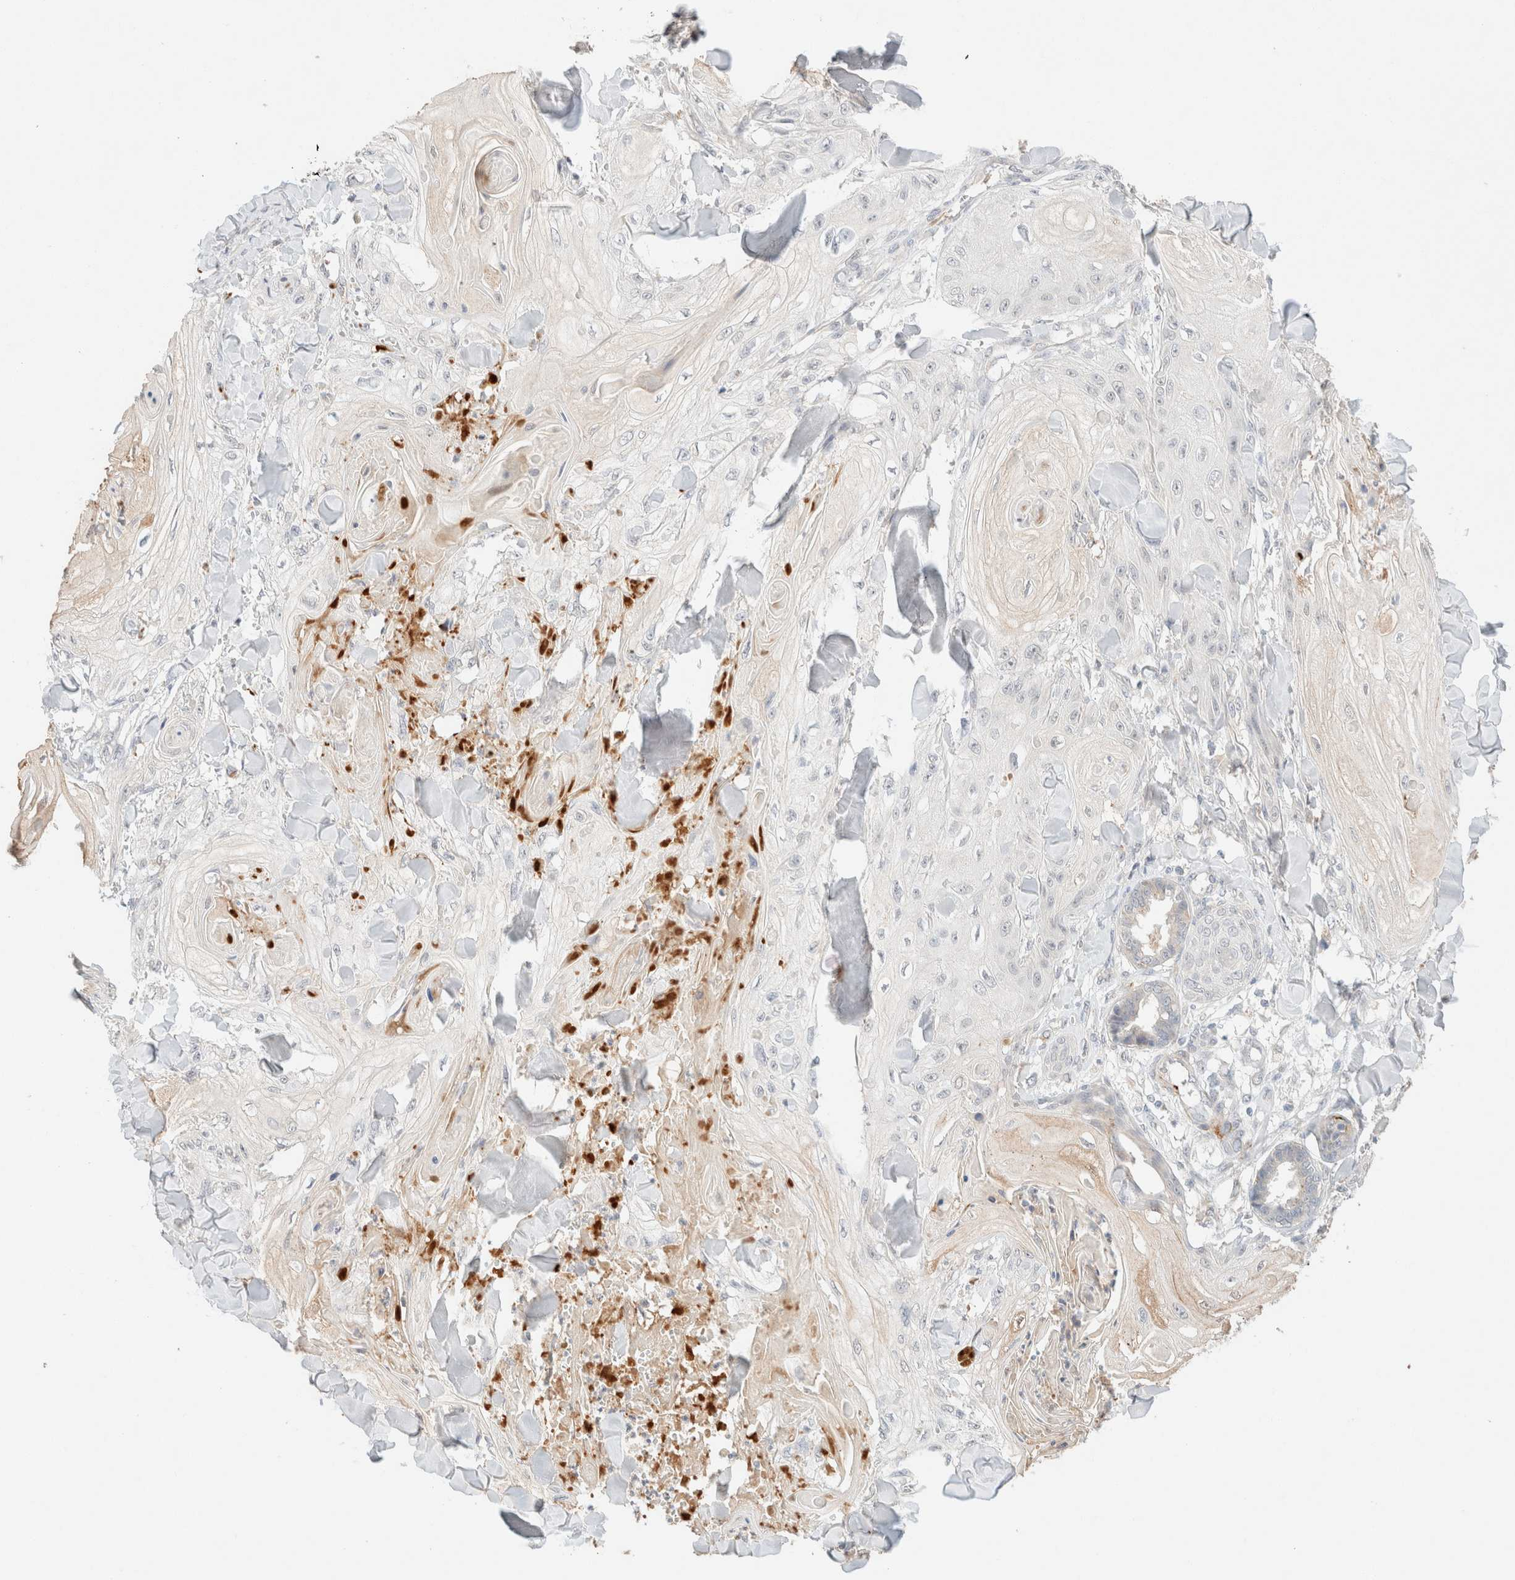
{"staining": {"intensity": "negative", "quantity": "none", "location": "none"}, "tissue": "skin cancer", "cell_type": "Tumor cells", "image_type": "cancer", "snomed": [{"axis": "morphology", "description": "Squamous cell carcinoma, NOS"}, {"axis": "topography", "description": "Skin"}], "caption": "DAB (3,3'-diaminobenzidine) immunohistochemical staining of skin cancer exhibits no significant positivity in tumor cells. (DAB IHC, high magnification).", "gene": "SNTB1", "patient": {"sex": "male", "age": 74}}